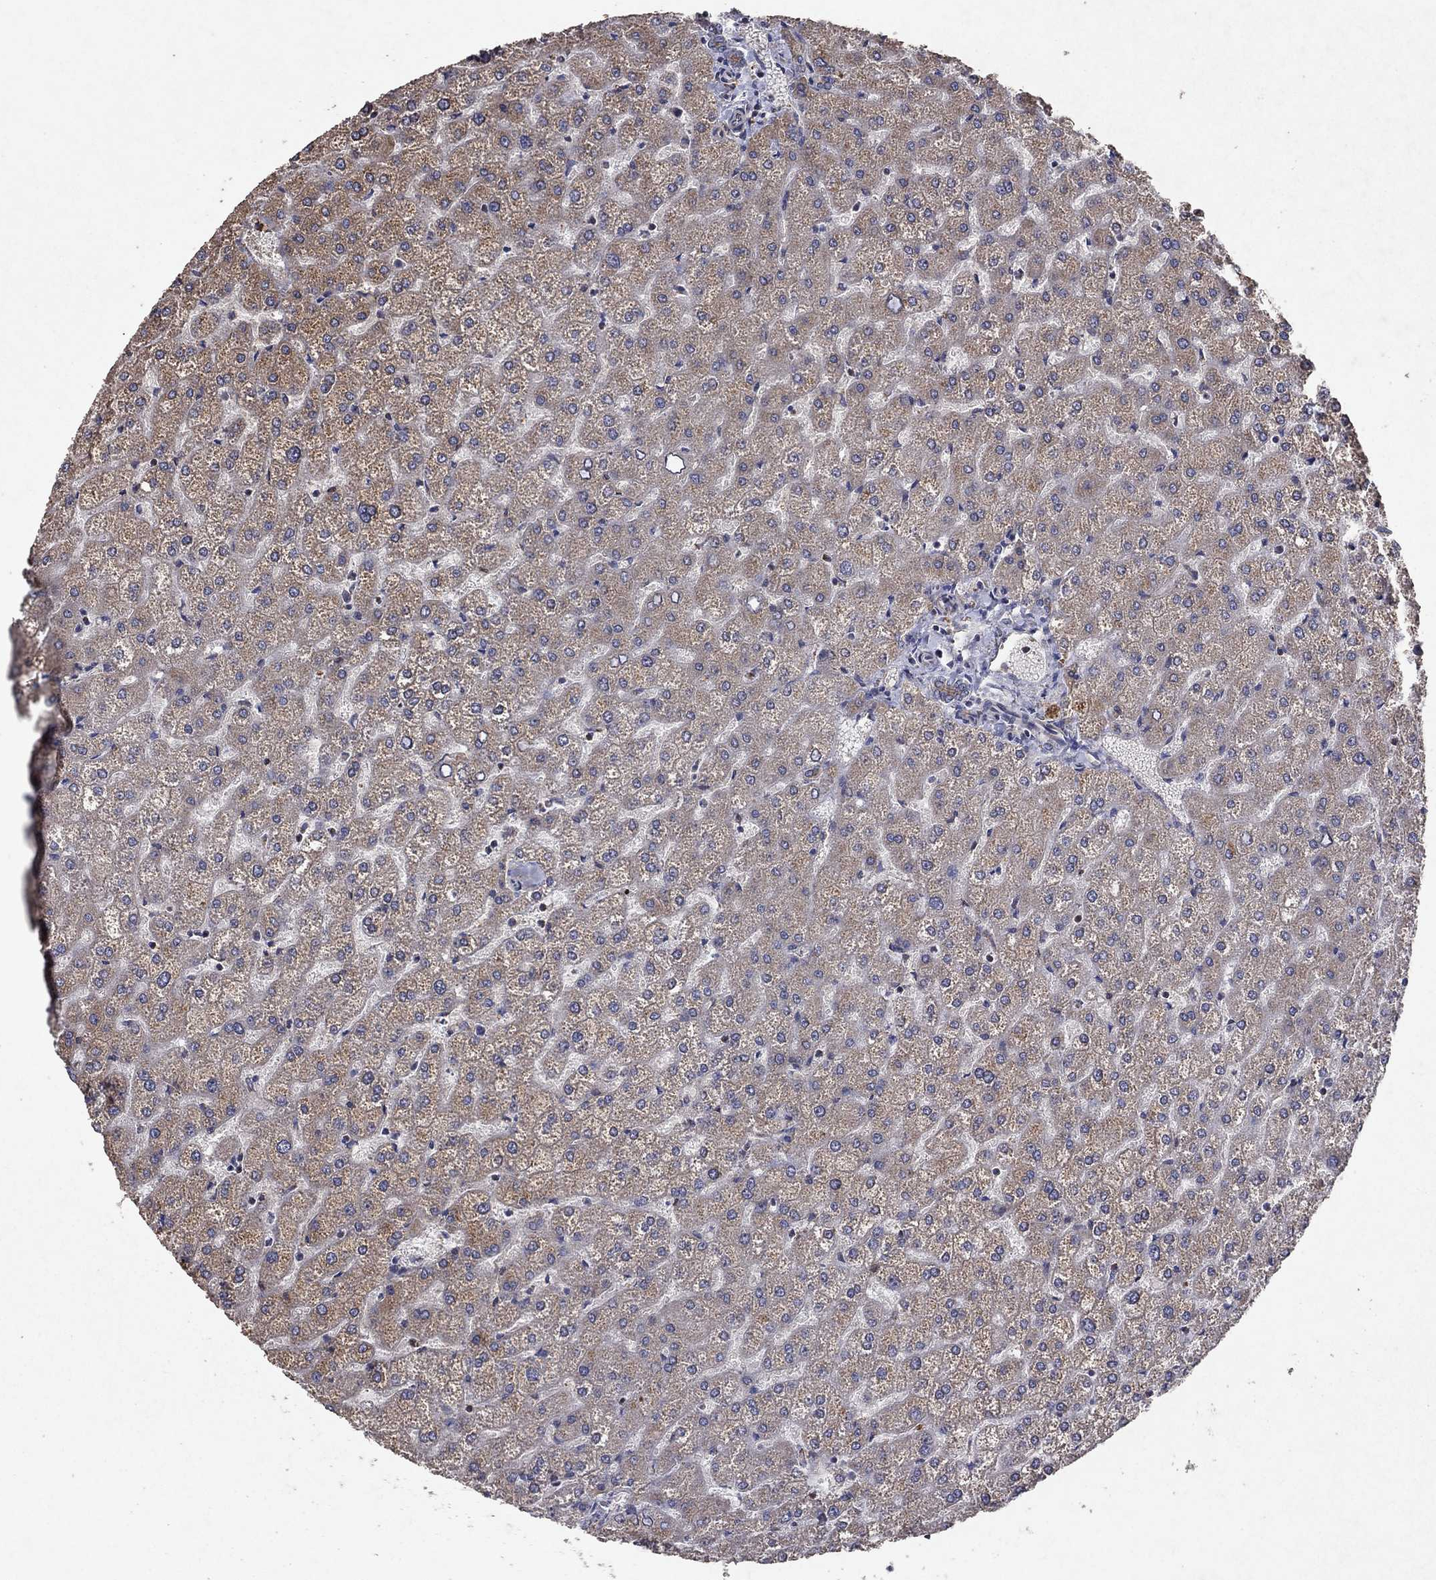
{"staining": {"intensity": "weak", "quantity": ">75%", "location": "cytoplasmic/membranous"}, "tissue": "liver", "cell_type": "Cholangiocytes", "image_type": "normal", "snomed": [{"axis": "morphology", "description": "Normal tissue, NOS"}, {"axis": "topography", "description": "Liver"}], "caption": "The immunohistochemical stain highlights weak cytoplasmic/membranous expression in cholangiocytes of normal liver.", "gene": "FRG1", "patient": {"sex": "female", "age": 32}}